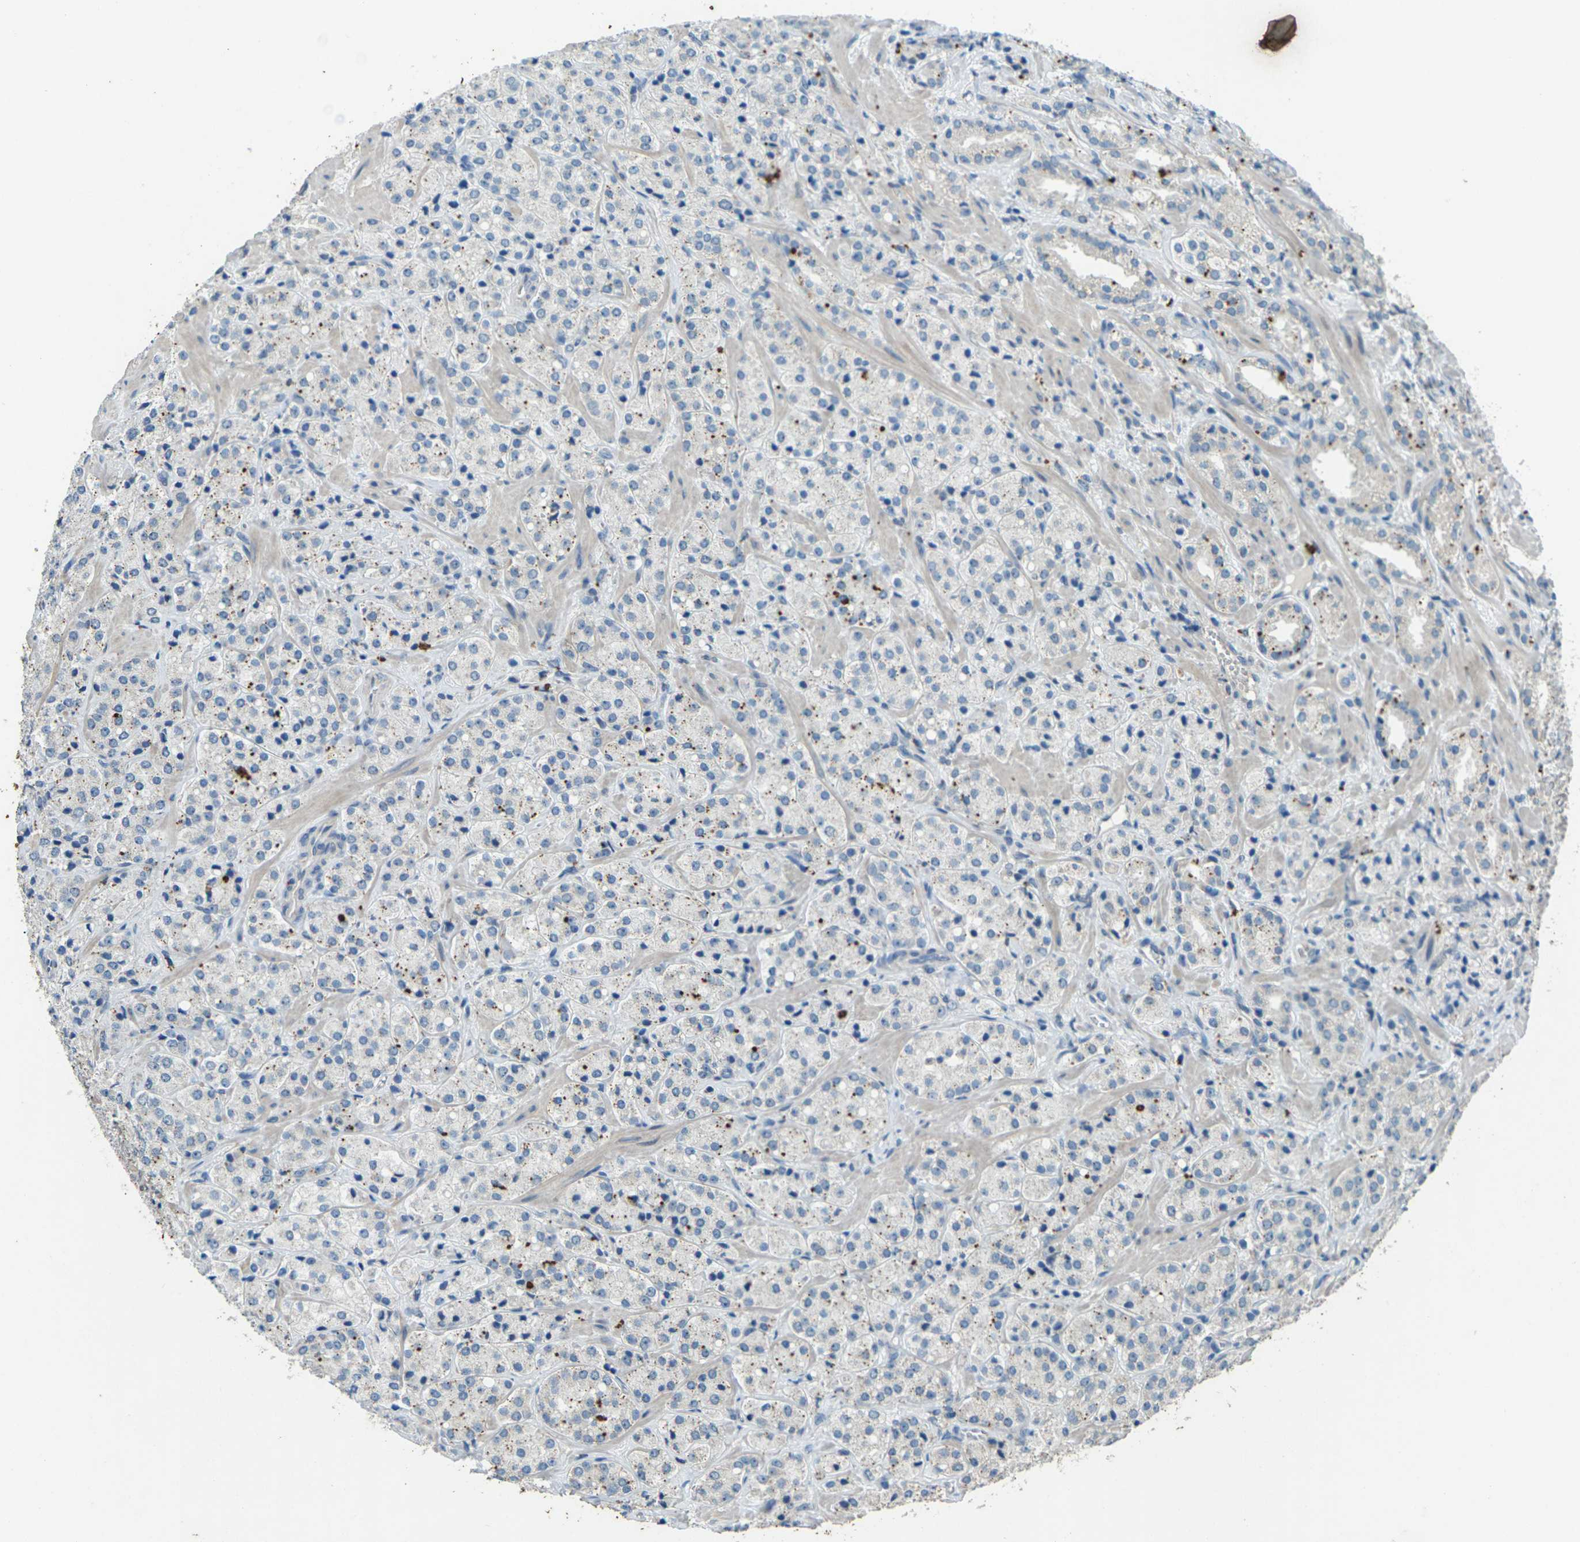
{"staining": {"intensity": "moderate", "quantity": "<25%", "location": "cytoplasmic/membranous"}, "tissue": "prostate cancer", "cell_type": "Tumor cells", "image_type": "cancer", "snomed": [{"axis": "morphology", "description": "Adenocarcinoma, High grade"}, {"axis": "topography", "description": "Prostate"}], "caption": "This is an image of immunohistochemistry staining of prostate cancer (high-grade adenocarcinoma), which shows moderate staining in the cytoplasmic/membranous of tumor cells.", "gene": "SIGLEC14", "patient": {"sex": "male", "age": 64}}